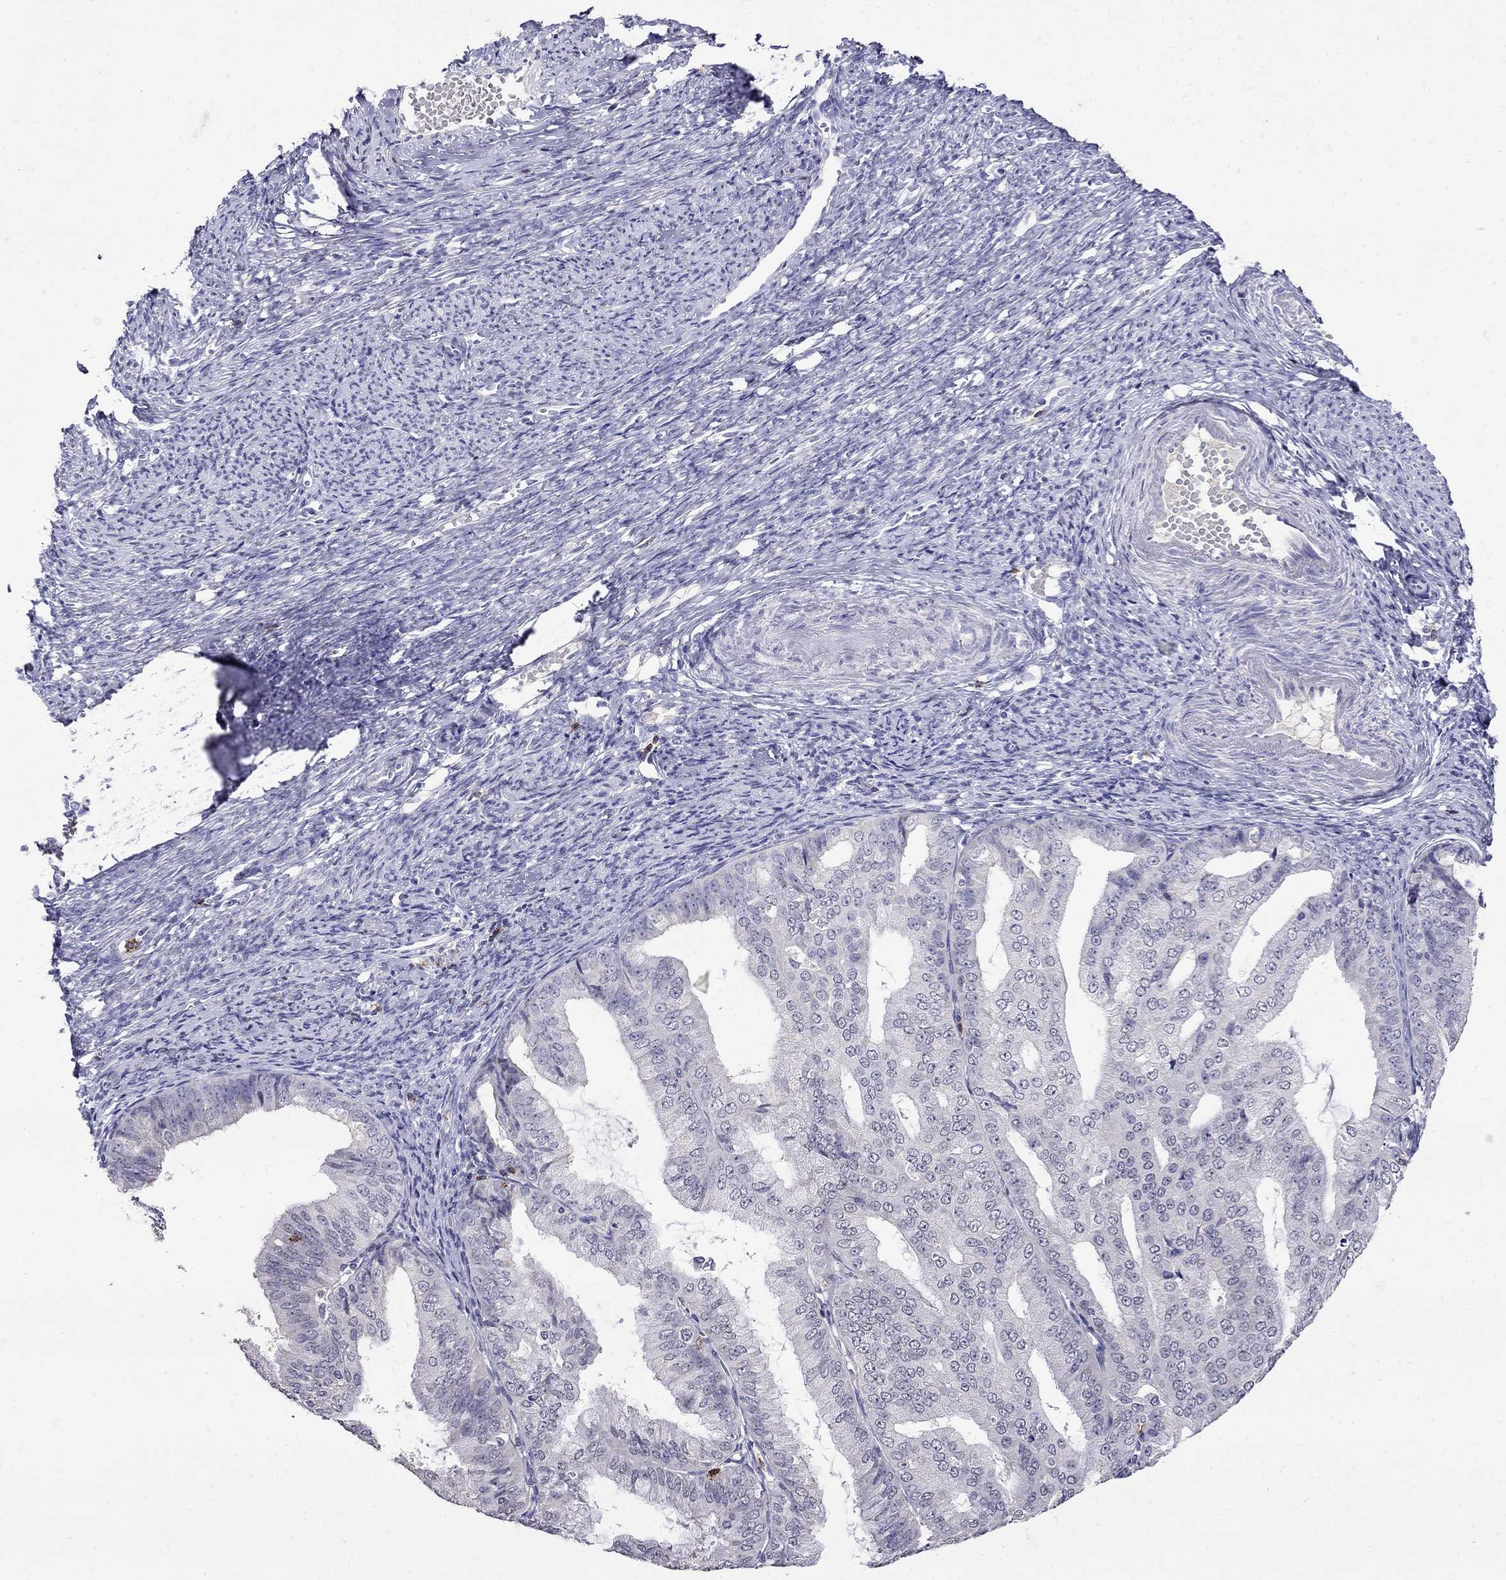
{"staining": {"intensity": "negative", "quantity": "none", "location": "none"}, "tissue": "endometrial cancer", "cell_type": "Tumor cells", "image_type": "cancer", "snomed": [{"axis": "morphology", "description": "Adenocarcinoma, NOS"}, {"axis": "topography", "description": "Endometrium"}], "caption": "Protein analysis of endometrial adenocarcinoma demonstrates no significant positivity in tumor cells.", "gene": "CD8B", "patient": {"sex": "female", "age": 63}}